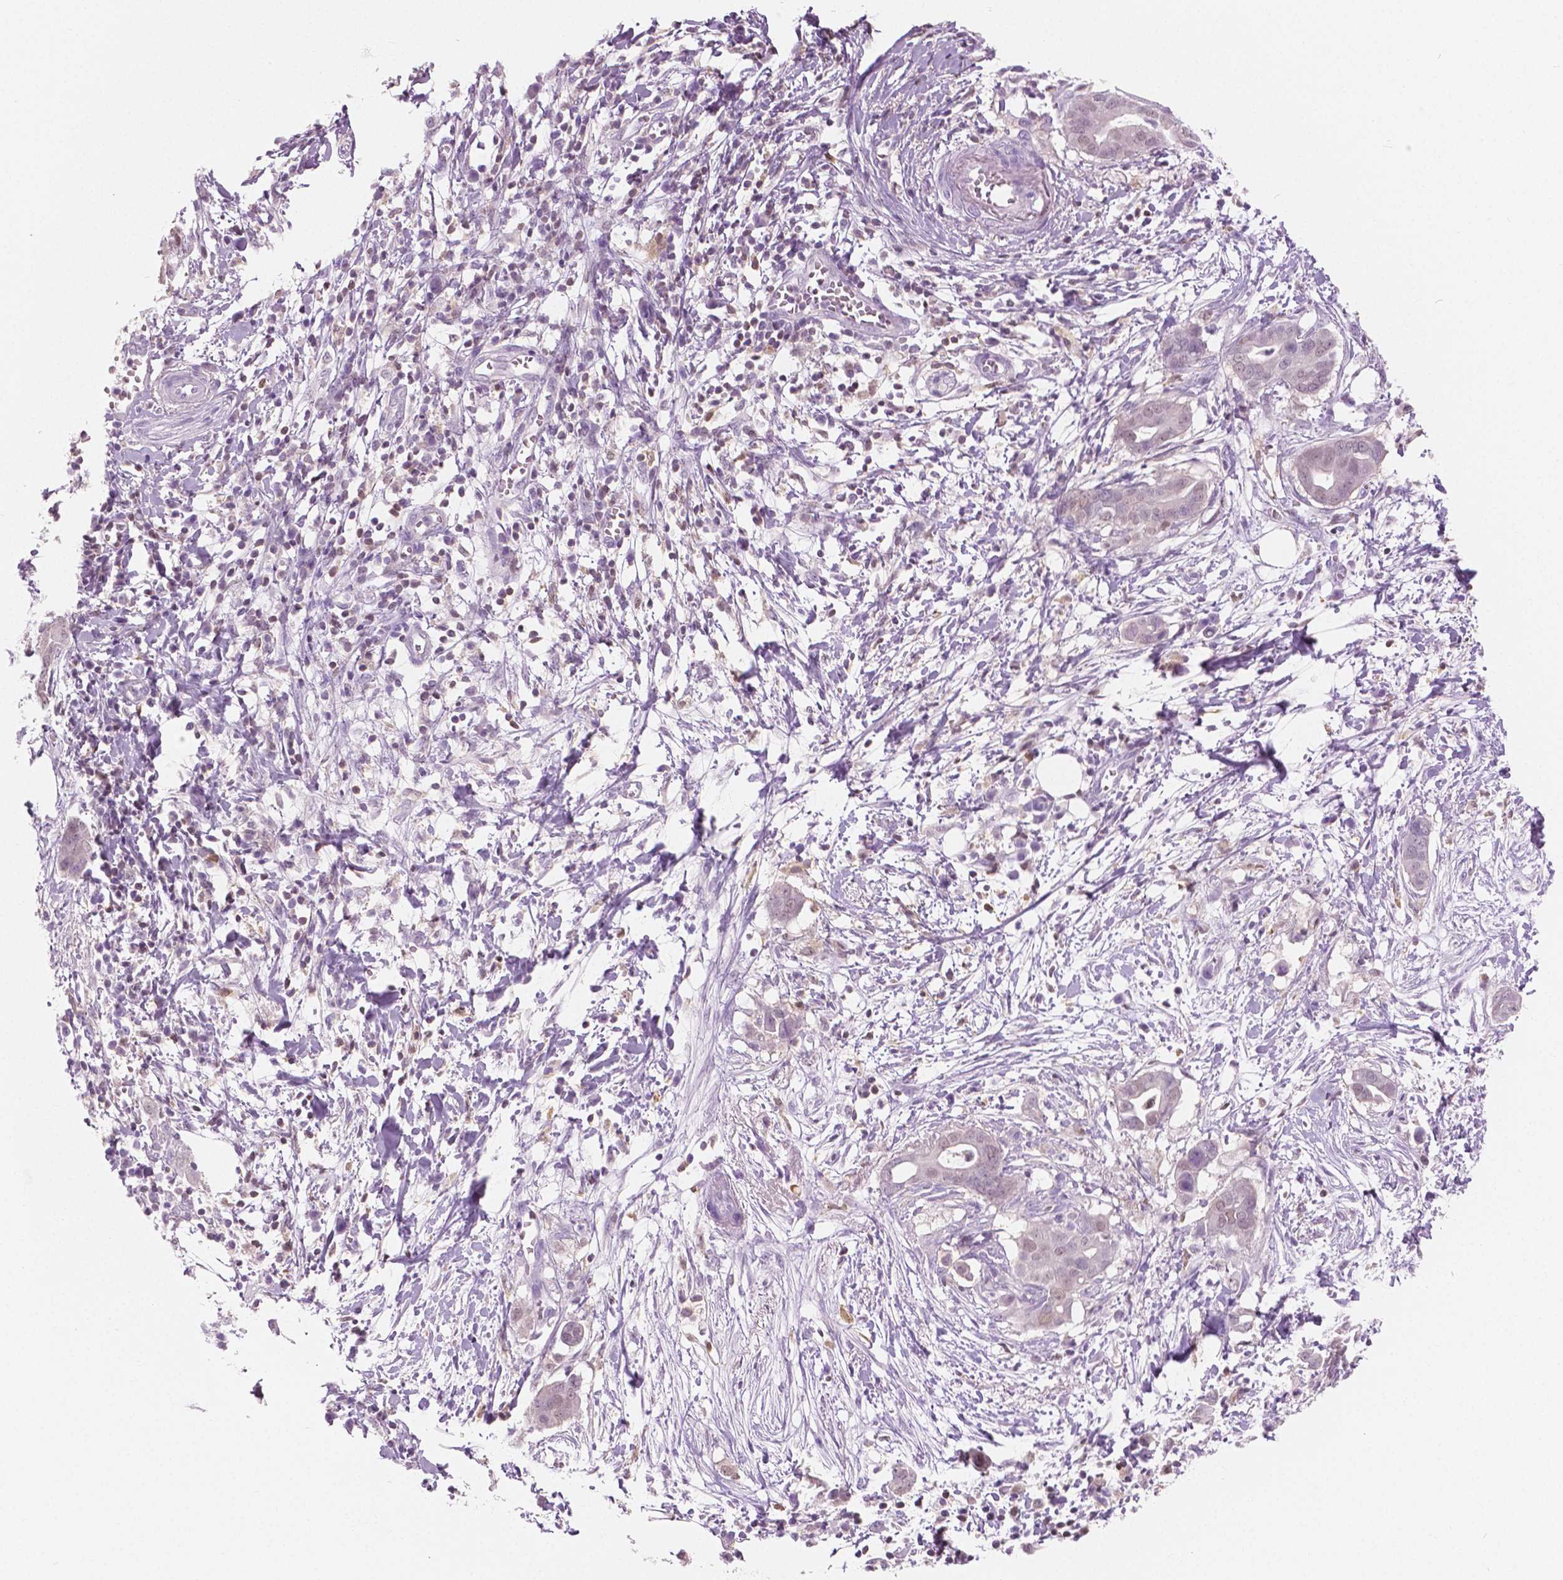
{"staining": {"intensity": "negative", "quantity": "none", "location": "none"}, "tissue": "pancreatic cancer", "cell_type": "Tumor cells", "image_type": "cancer", "snomed": [{"axis": "morphology", "description": "Adenocarcinoma, NOS"}, {"axis": "topography", "description": "Pancreas"}], "caption": "Immunohistochemical staining of human adenocarcinoma (pancreatic) reveals no significant staining in tumor cells. (DAB (3,3'-diaminobenzidine) IHC with hematoxylin counter stain).", "gene": "GALM", "patient": {"sex": "male", "age": 61}}